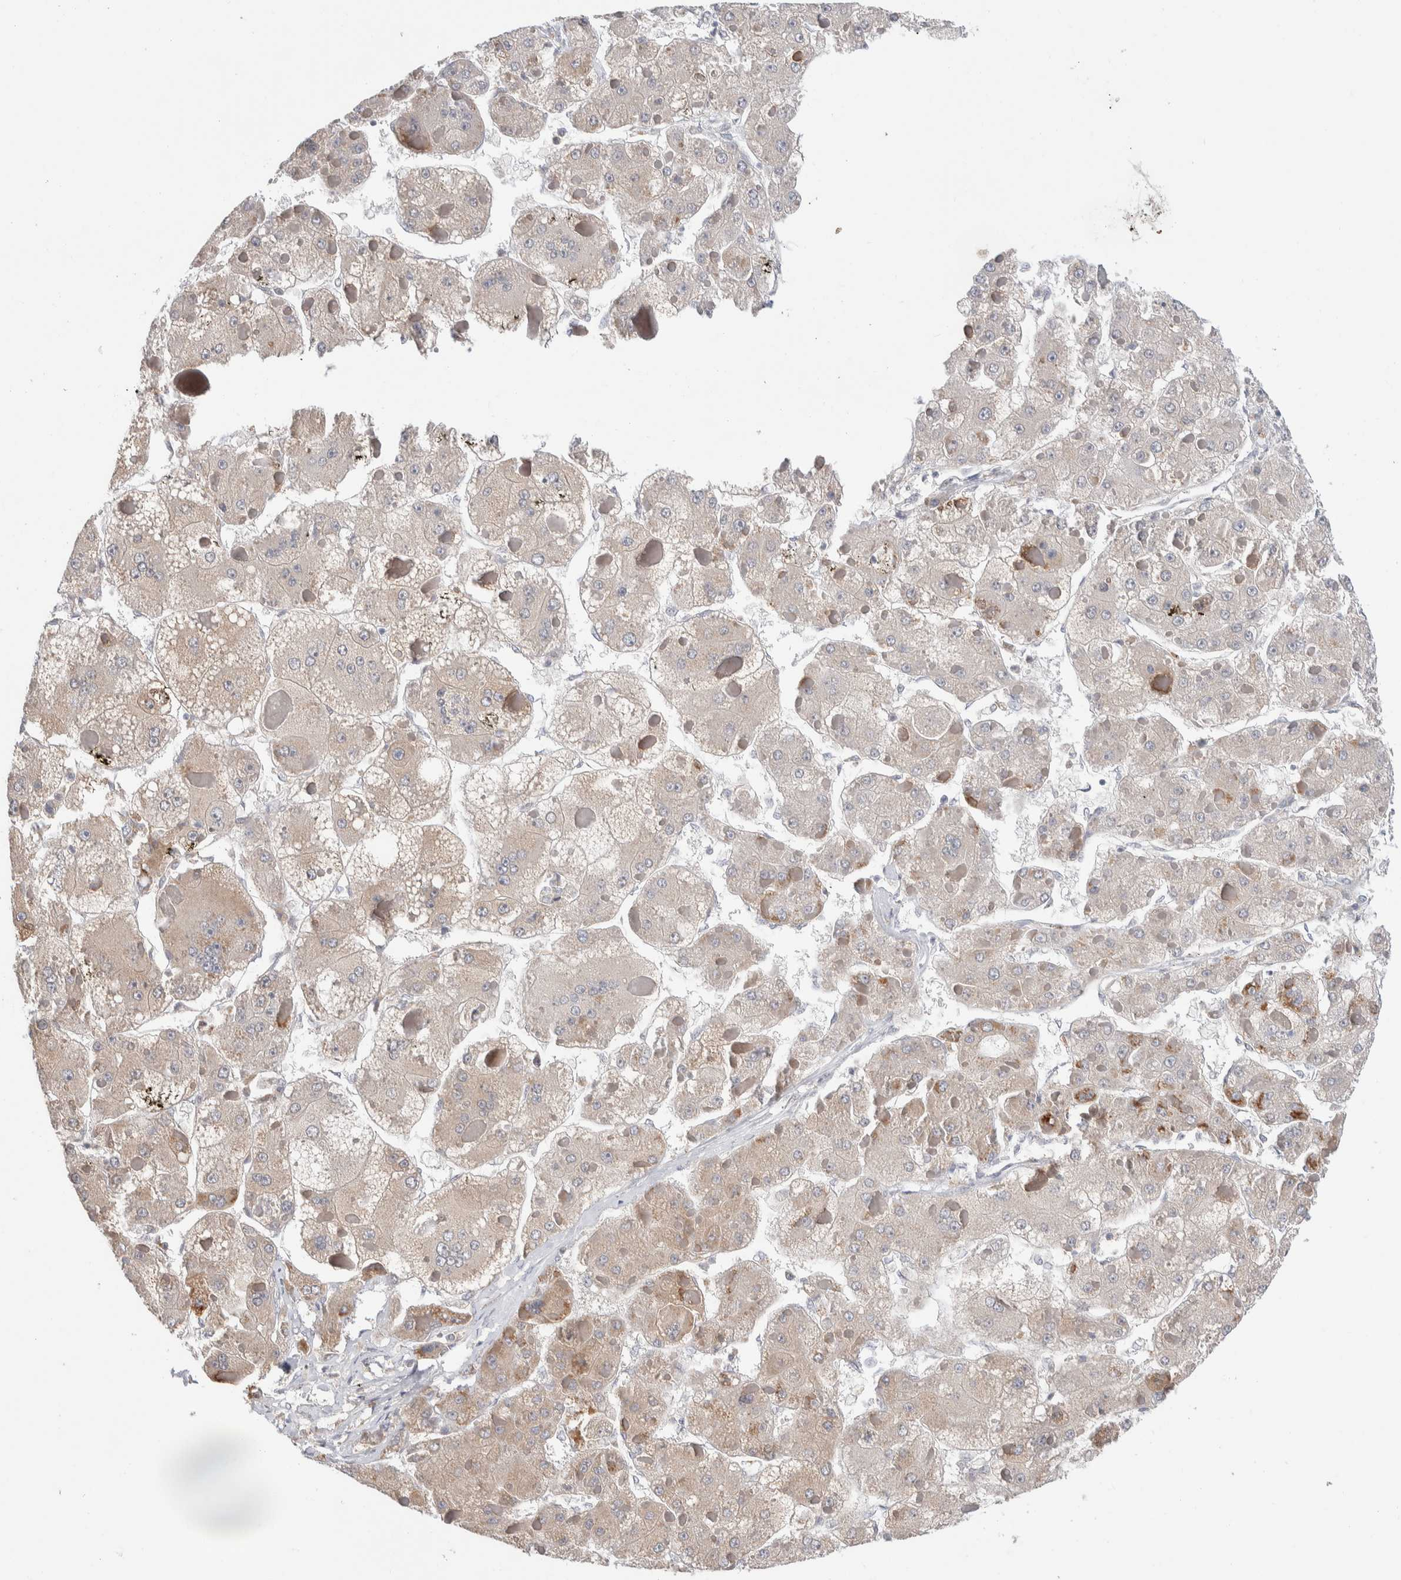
{"staining": {"intensity": "weak", "quantity": "25%-75%", "location": "cytoplasmic/membranous"}, "tissue": "liver cancer", "cell_type": "Tumor cells", "image_type": "cancer", "snomed": [{"axis": "morphology", "description": "Carcinoma, Hepatocellular, NOS"}, {"axis": "topography", "description": "Liver"}], "caption": "Brown immunohistochemical staining in liver cancer displays weak cytoplasmic/membranous expression in approximately 25%-75% of tumor cells.", "gene": "RUSF1", "patient": {"sex": "female", "age": 73}}